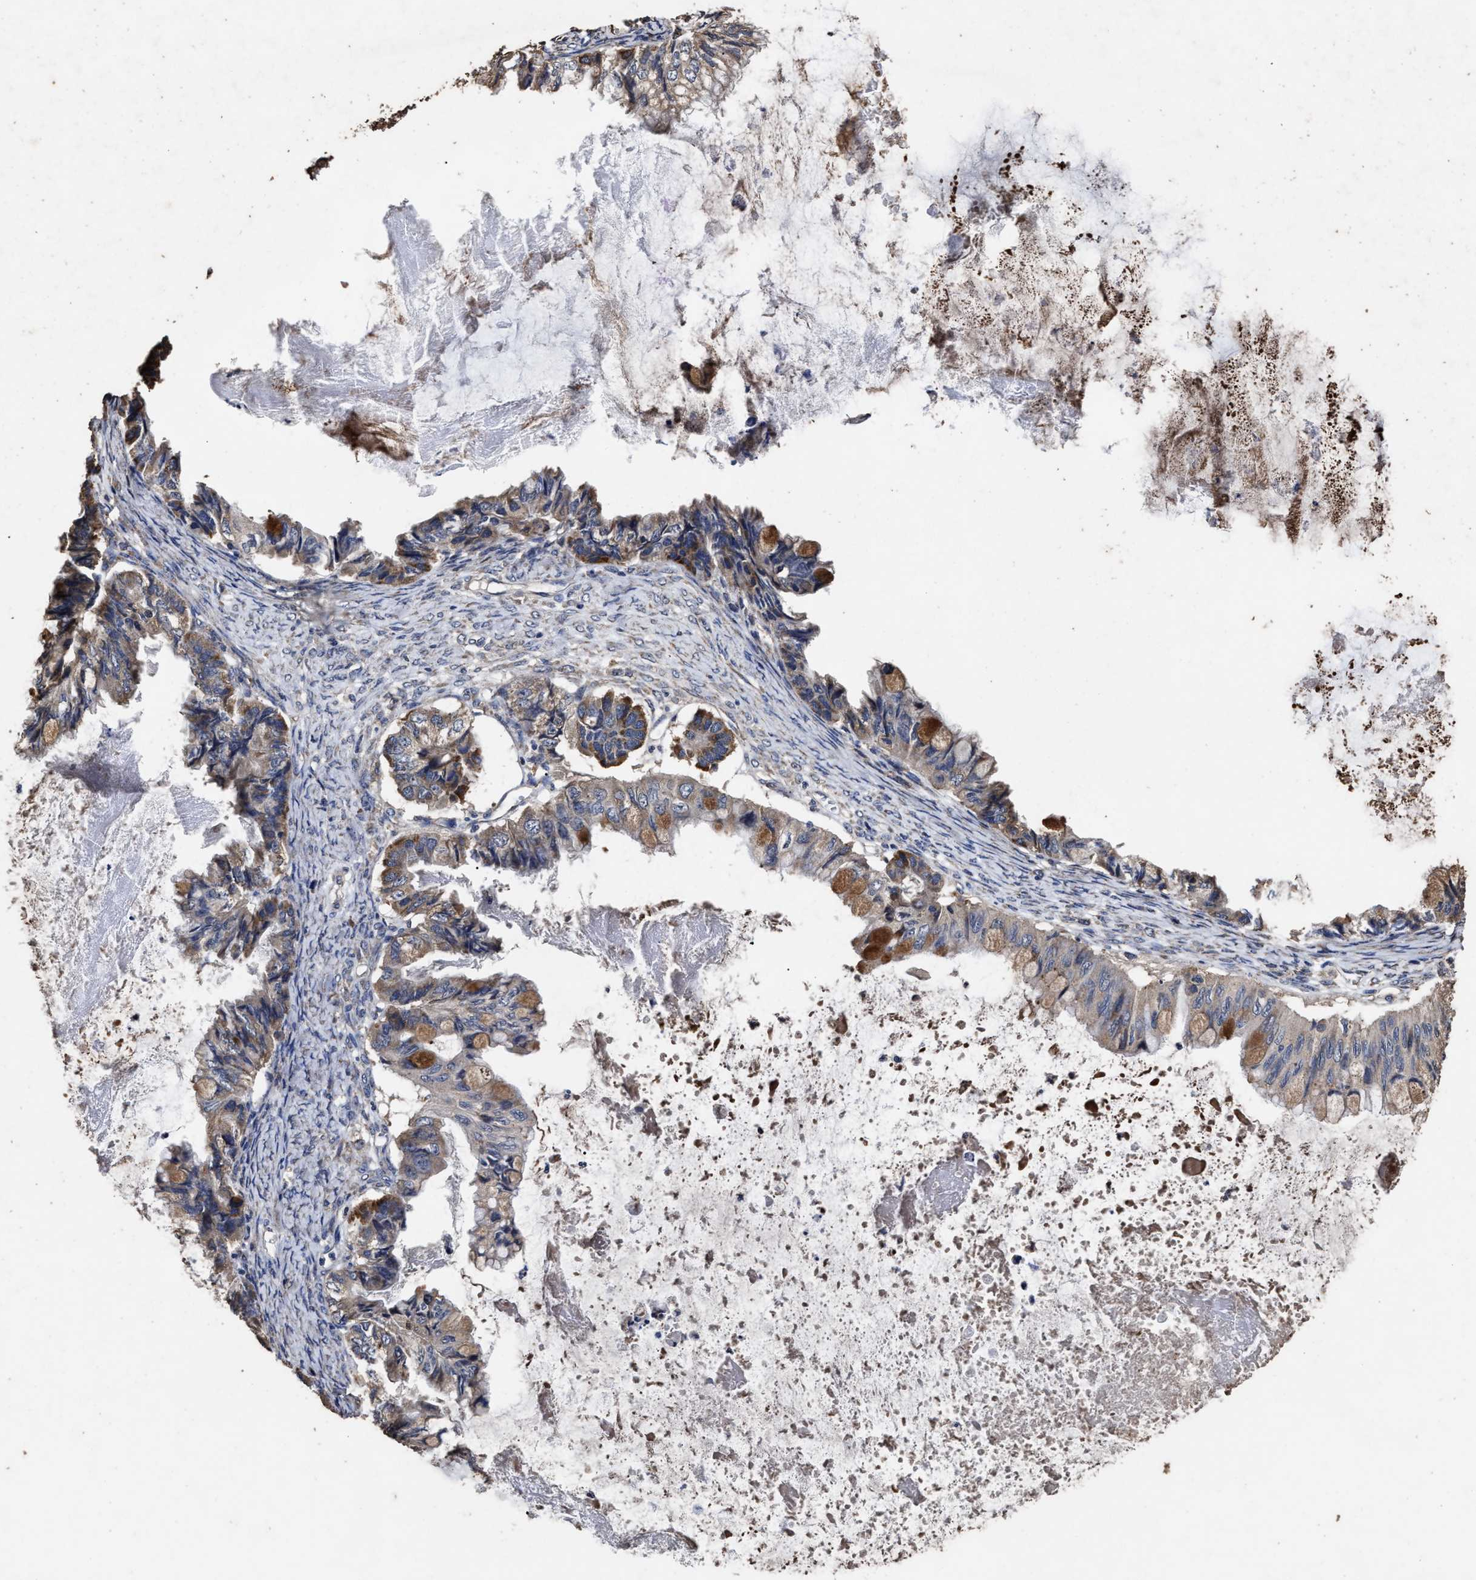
{"staining": {"intensity": "moderate", "quantity": ">75%", "location": "cytoplasmic/membranous"}, "tissue": "ovarian cancer", "cell_type": "Tumor cells", "image_type": "cancer", "snomed": [{"axis": "morphology", "description": "Cystadenocarcinoma, mucinous, NOS"}, {"axis": "topography", "description": "Ovary"}], "caption": "Protein staining by IHC exhibits moderate cytoplasmic/membranous positivity in approximately >75% of tumor cells in mucinous cystadenocarcinoma (ovarian).", "gene": "PPM1K", "patient": {"sex": "female", "age": 80}}